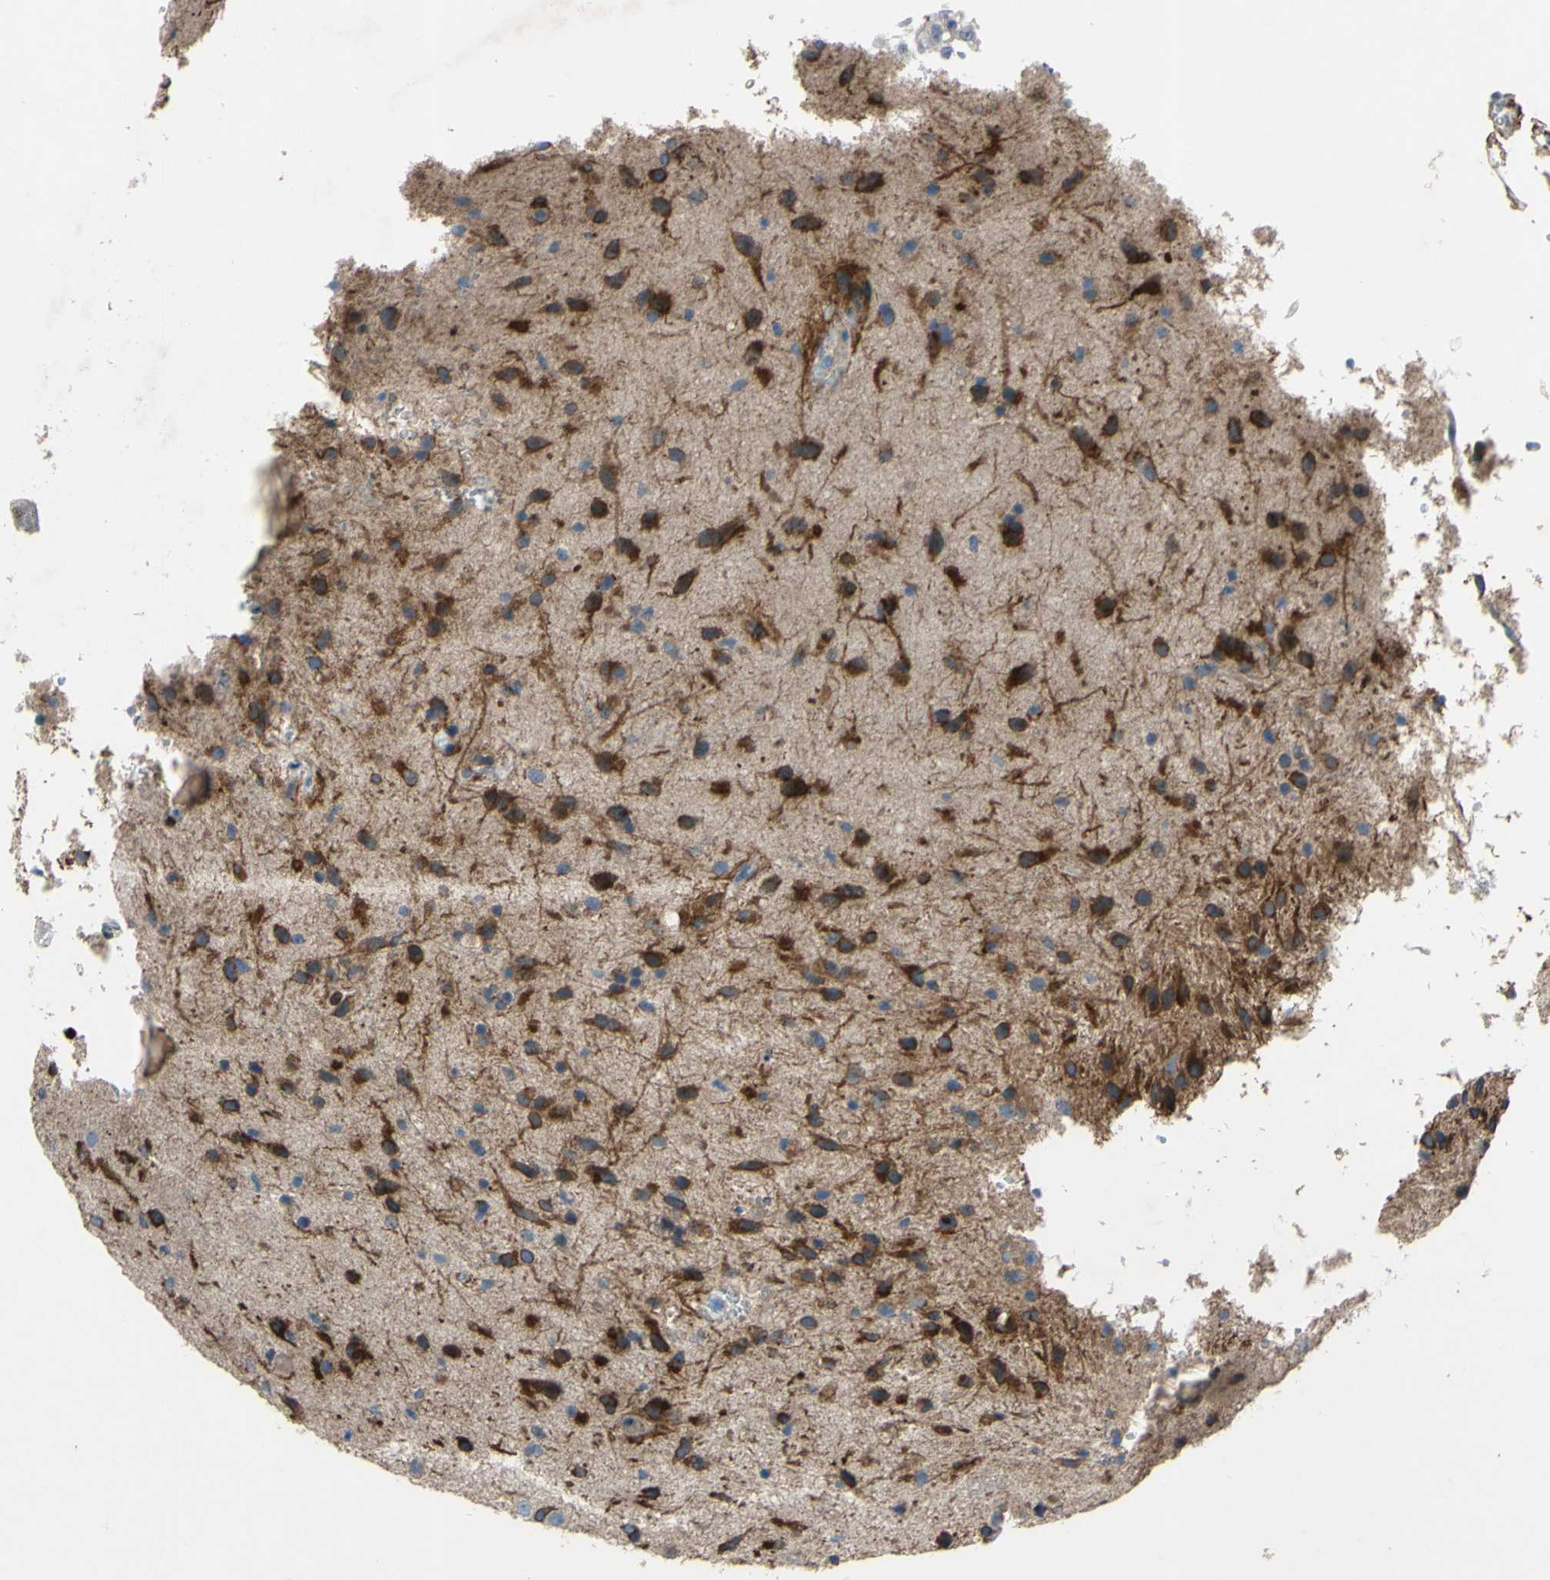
{"staining": {"intensity": "moderate", "quantity": ">75%", "location": "cytoplasmic/membranous"}, "tissue": "glioma", "cell_type": "Tumor cells", "image_type": "cancer", "snomed": [{"axis": "morphology", "description": "Glioma, malignant, Low grade"}, {"axis": "topography", "description": "Brain"}], "caption": "DAB immunohistochemical staining of low-grade glioma (malignant) reveals moderate cytoplasmic/membranous protein expression in approximately >75% of tumor cells. Immunohistochemistry stains the protein in brown and the nuclei are stained blue.", "gene": "GRAMD2B", "patient": {"sex": "male", "age": 77}}